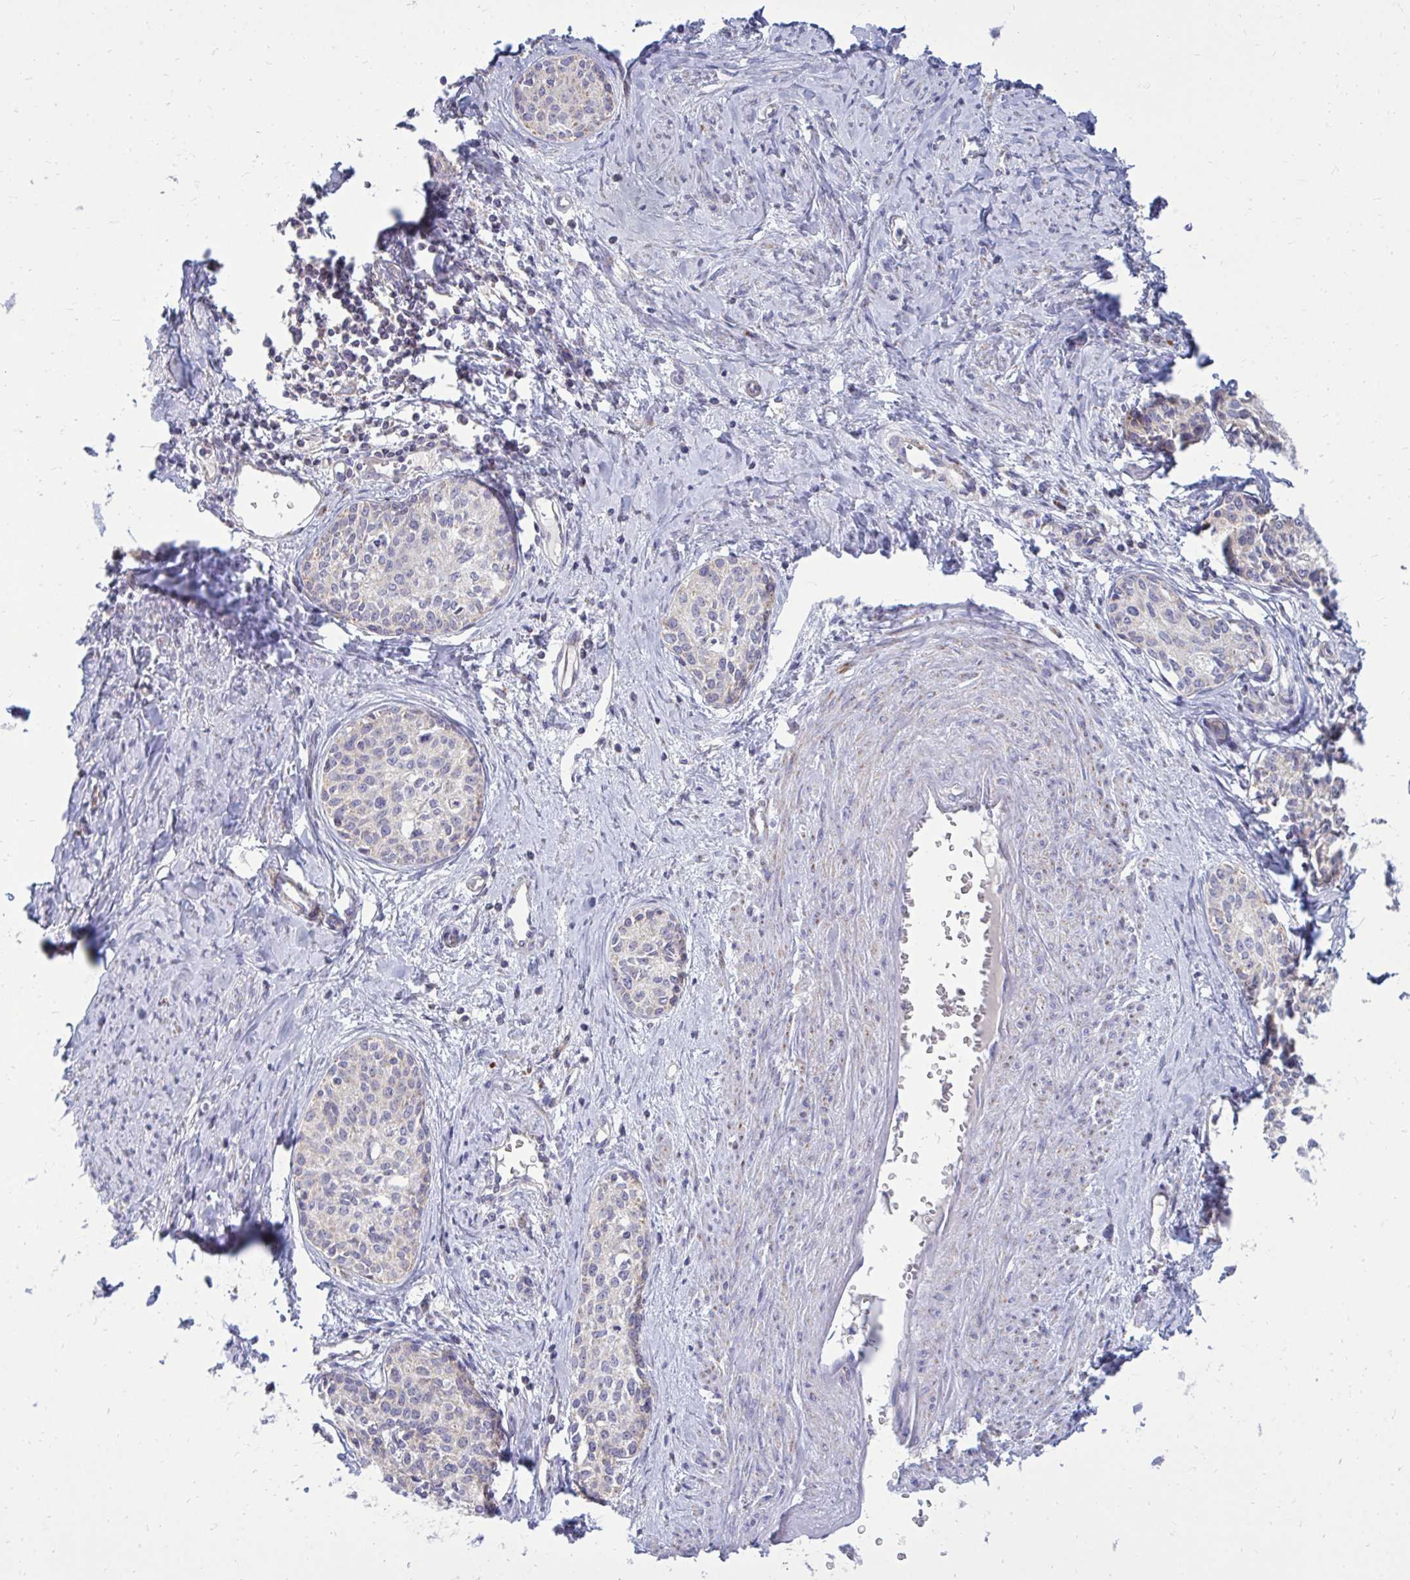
{"staining": {"intensity": "negative", "quantity": "none", "location": "none"}, "tissue": "cervical cancer", "cell_type": "Tumor cells", "image_type": "cancer", "snomed": [{"axis": "morphology", "description": "Squamous cell carcinoma, NOS"}, {"axis": "morphology", "description": "Adenocarcinoma, NOS"}, {"axis": "topography", "description": "Cervix"}], "caption": "High power microscopy histopathology image of an immunohistochemistry (IHC) image of cervical squamous cell carcinoma, revealing no significant expression in tumor cells. (Brightfield microscopy of DAB IHC at high magnification).", "gene": "OR10R2", "patient": {"sex": "female", "age": 52}}